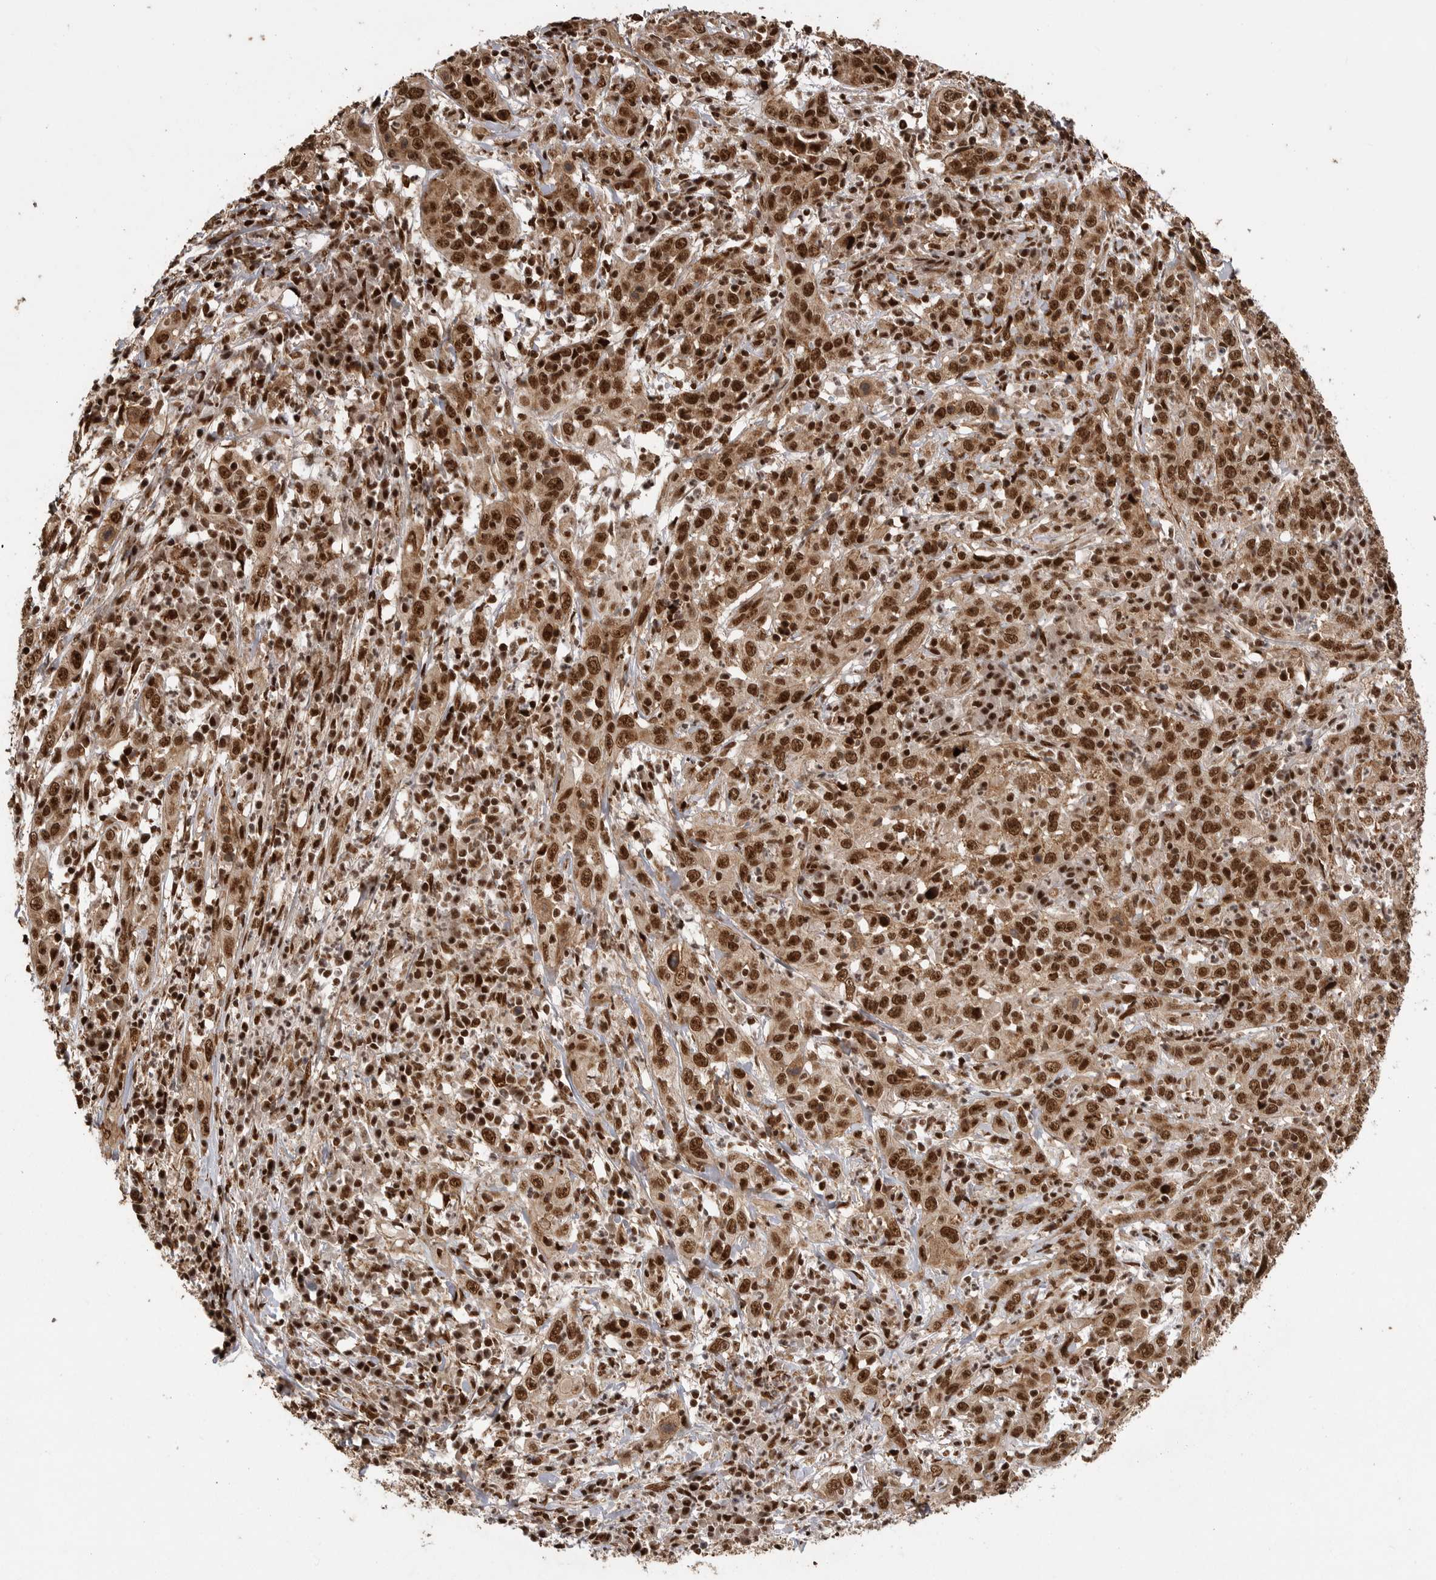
{"staining": {"intensity": "strong", "quantity": ">75%", "location": "nuclear"}, "tissue": "cervical cancer", "cell_type": "Tumor cells", "image_type": "cancer", "snomed": [{"axis": "morphology", "description": "Squamous cell carcinoma, NOS"}, {"axis": "topography", "description": "Cervix"}], "caption": "The photomicrograph reveals staining of squamous cell carcinoma (cervical), revealing strong nuclear protein staining (brown color) within tumor cells.", "gene": "PPP1R8", "patient": {"sex": "female", "age": 46}}